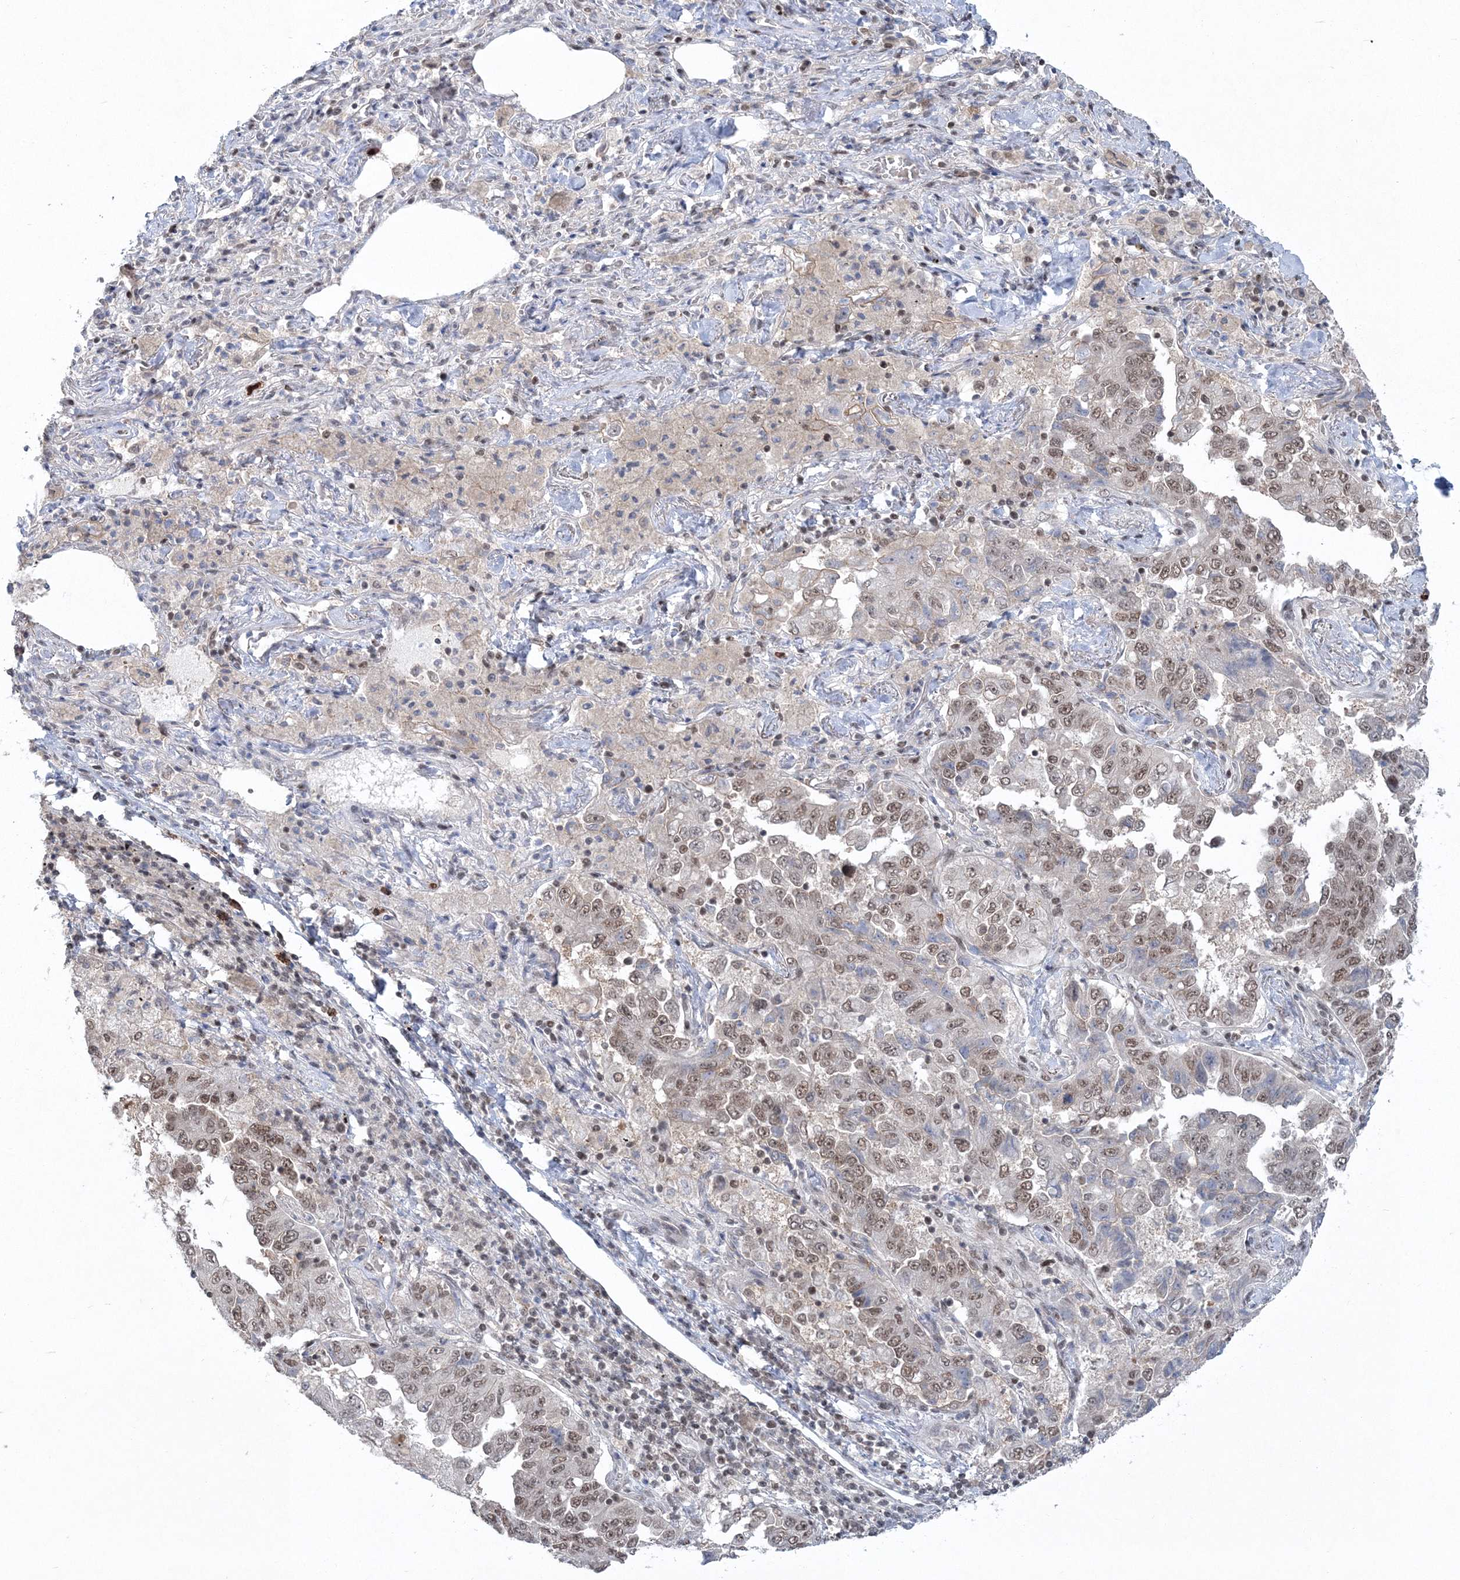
{"staining": {"intensity": "weak", "quantity": ">75%", "location": "nuclear"}, "tissue": "lung cancer", "cell_type": "Tumor cells", "image_type": "cancer", "snomed": [{"axis": "morphology", "description": "Adenocarcinoma, NOS"}, {"axis": "topography", "description": "Lung"}], "caption": "Weak nuclear expression is present in about >75% of tumor cells in lung cancer (adenocarcinoma).", "gene": "PDS5A", "patient": {"sex": "female", "age": 51}}